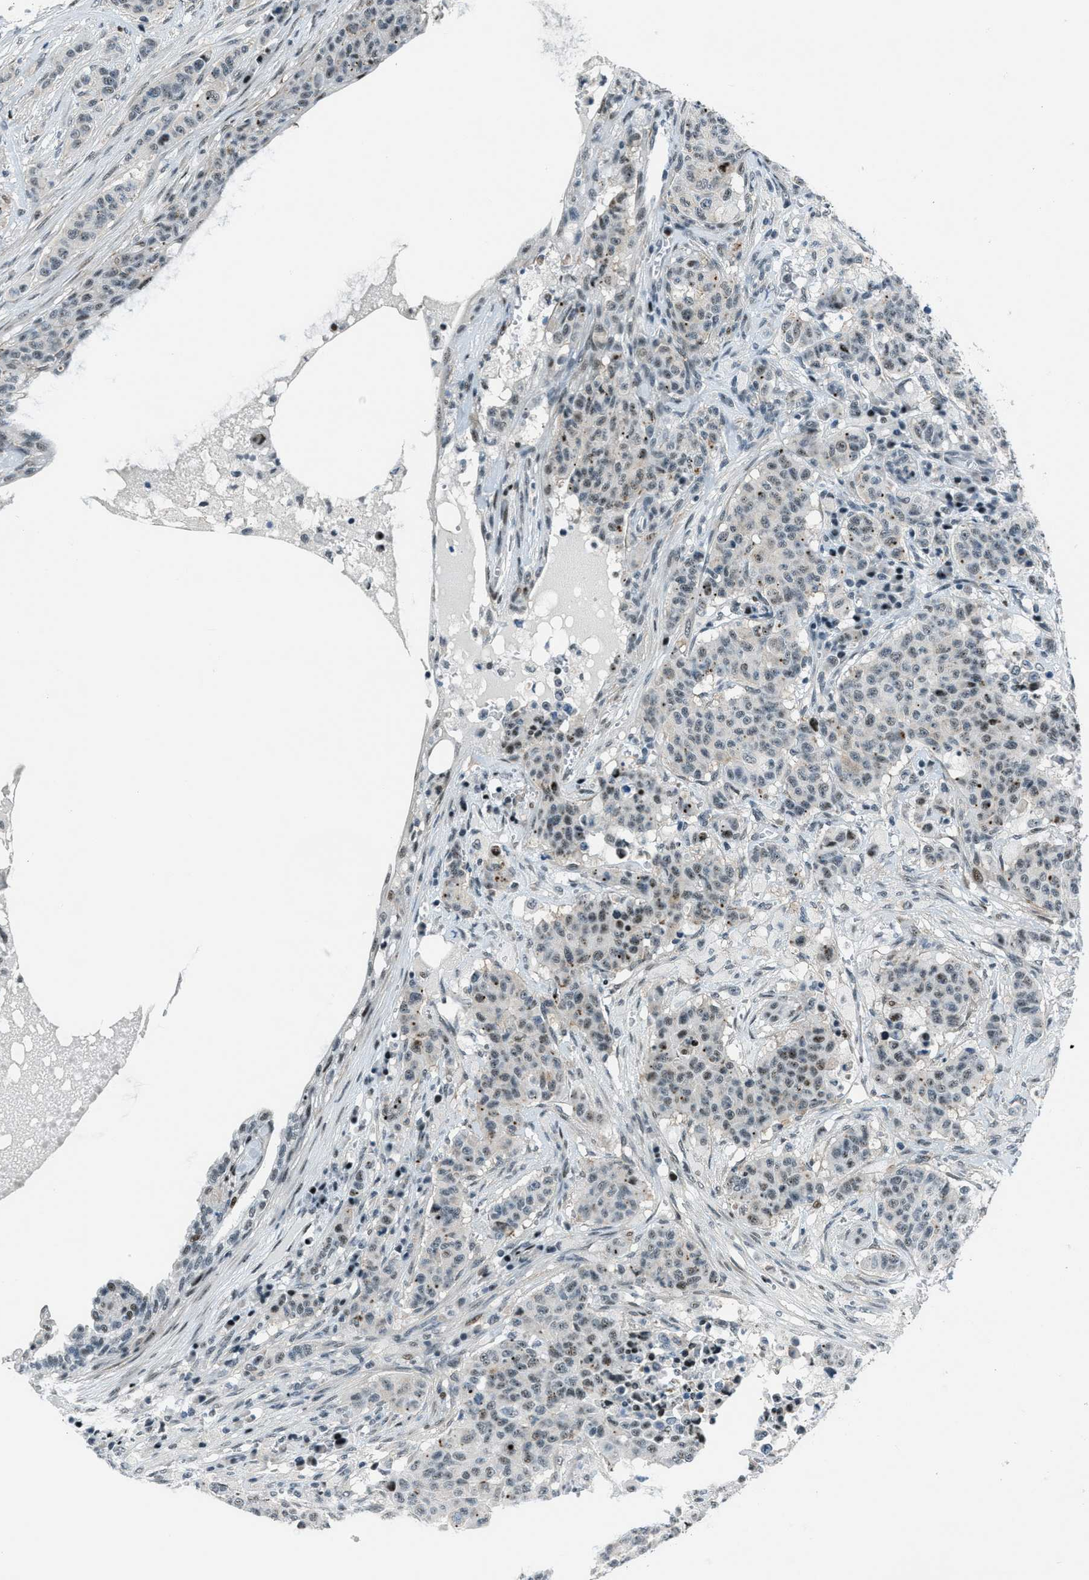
{"staining": {"intensity": "weak", "quantity": "25%-75%", "location": "nuclear"}, "tissue": "breast cancer", "cell_type": "Tumor cells", "image_type": "cancer", "snomed": [{"axis": "morphology", "description": "Normal tissue, NOS"}, {"axis": "morphology", "description": "Duct carcinoma"}, {"axis": "topography", "description": "Breast"}], "caption": "Brown immunohistochemical staining in human breast cancer shows weak nuclear positivity in approximately 25%-75% of tumor cells. (DAB IHC, brown staining for protein, blue staining for nuclei).", "gene": "ZDHHC23", "patient": {"sex": "female", "age": 40}}